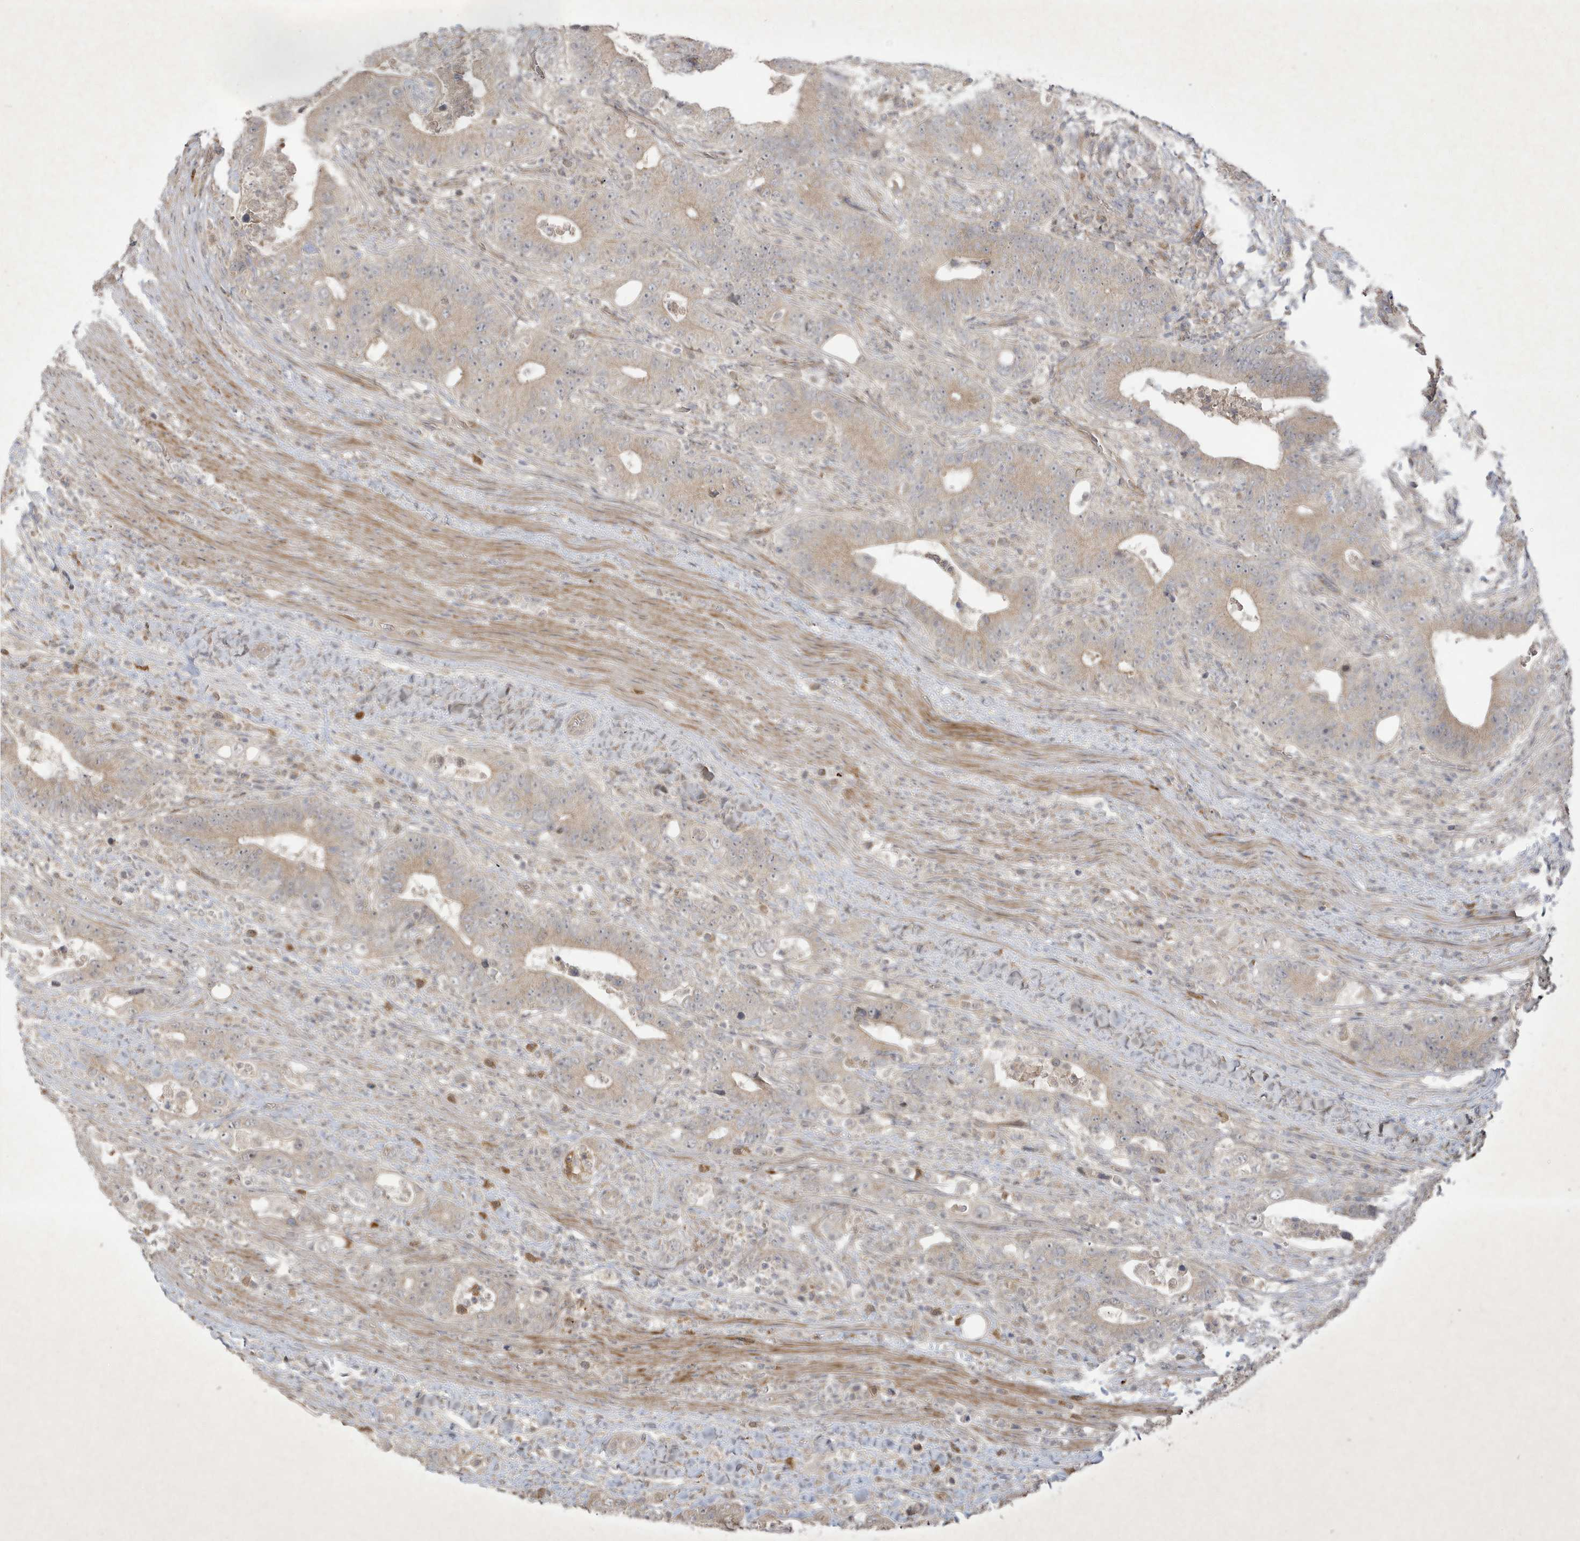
{"staining": {"intensity": "weak", "quantity": "<25%", "location": "cytoplasmic/membranous"}, "tissue": "colorectal cancer", "cell_type": "Tumor cells", "image_type": "cancer", "snomed": [{"axis": "morphology", "description": "Adenocarcinoma, NOS"}, {"axis": "topography", "description": "Colon"}], "caption": "Tumor cells show no significant staining in adenocarcinoma (colorectal). (DAB (3,3'-diaminobenzidine) IHC, high magnification).", "gene": "FAM83C", "patient": {"sex": "female", "age": 75}}